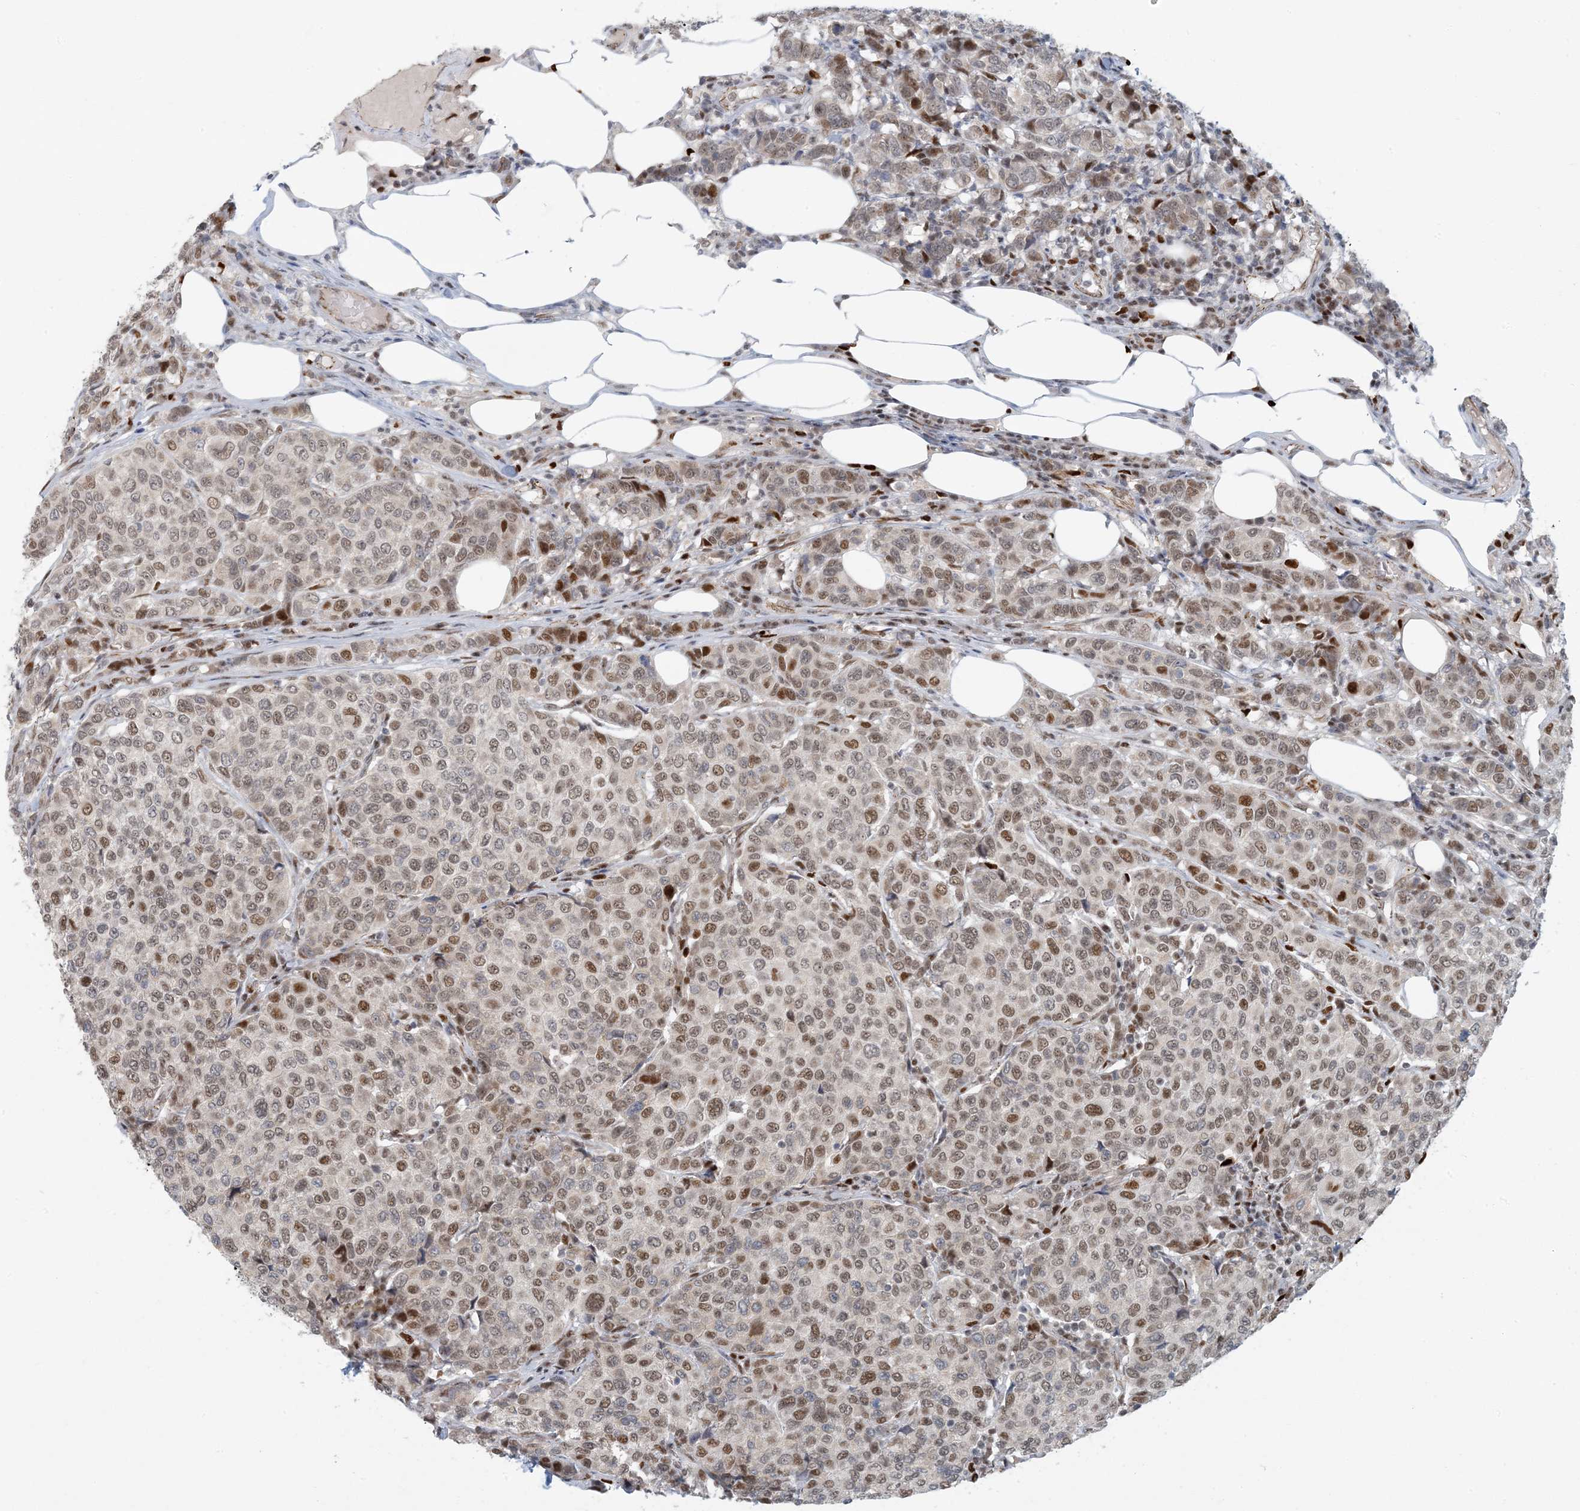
{"staining": {"intensity": "moderate", "quantity": ">75%", "location": "nuclear"}, "tissue": "breast cancer", "cell_type": "Tumor cells", "image_type": "cancer", "snomed": [{"axis": "morphology", "description": "Duct carcinoma"}, {"axis": "topography", "description": "Breast"}], "caption": "Protein expression analysis of invasive ductal carcinoma (breast) demonstrates moderate nuclear positivity in approximately >75% of tumor cells.", "gene": "AK9", "patient": {"sex": "female", "age": 55}}